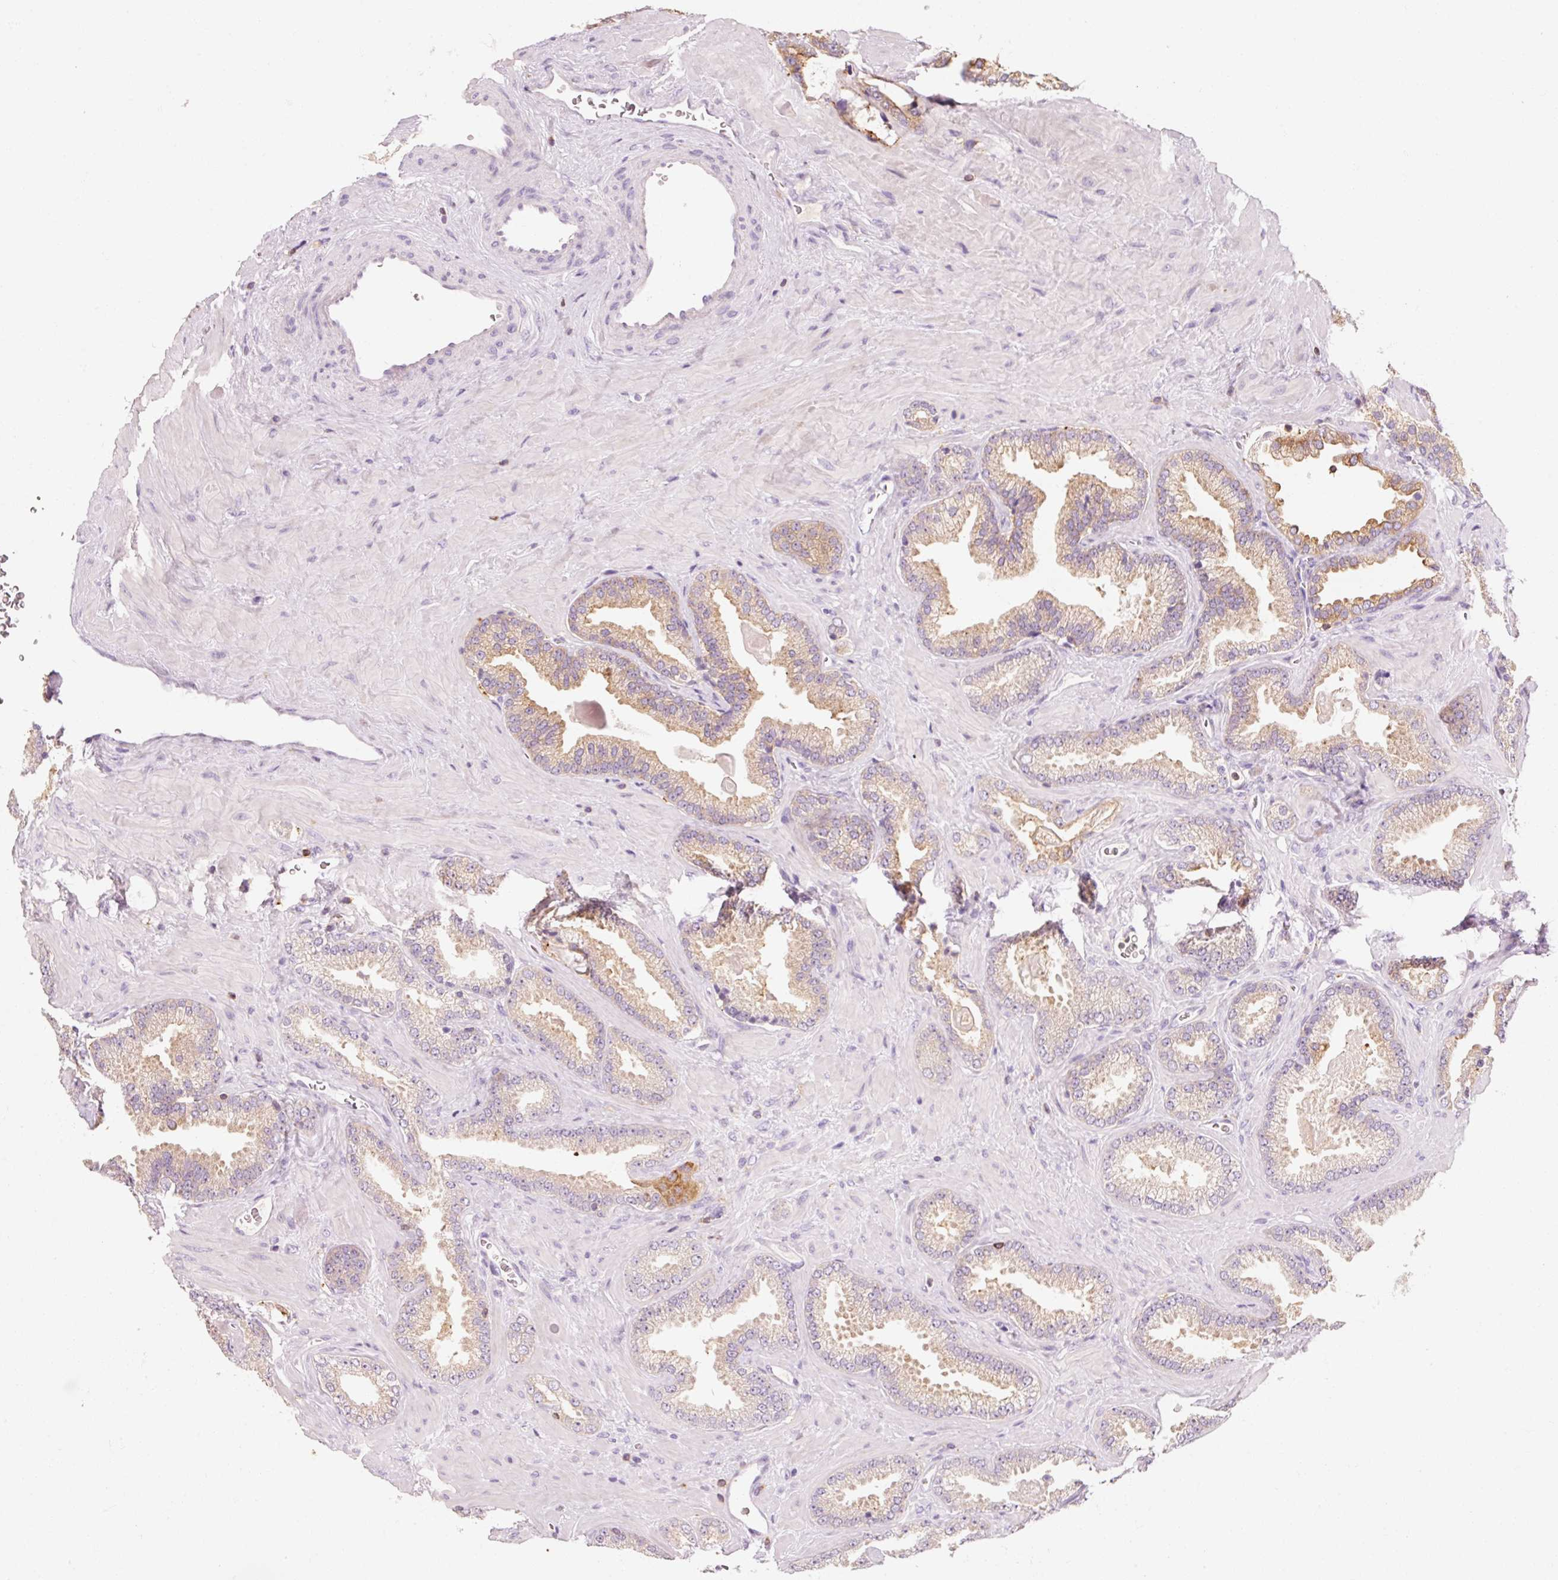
{"staining": {"intensity": "moderate", "quantity": "<25%", "location": "cytoplasmic/membranous"}, "tissue": "prostate cancer", "cell_type": "Tumor cells", "image_type": "cancer", "snomed": [{"axis": "morphology", "description": "Adenocarcinoma, Low grade"}, {"axis": "topography", "description": "Prostate"}], "caption": "Prostate cancer (adenocarcinoma (low-grade)) stained with a brown dye reveals moderate cytoplasmic/membranous positive expression in about <25% of tumor cells.", "gene": "OR8K1", "patient": {"sex": "male", "age": 62}}